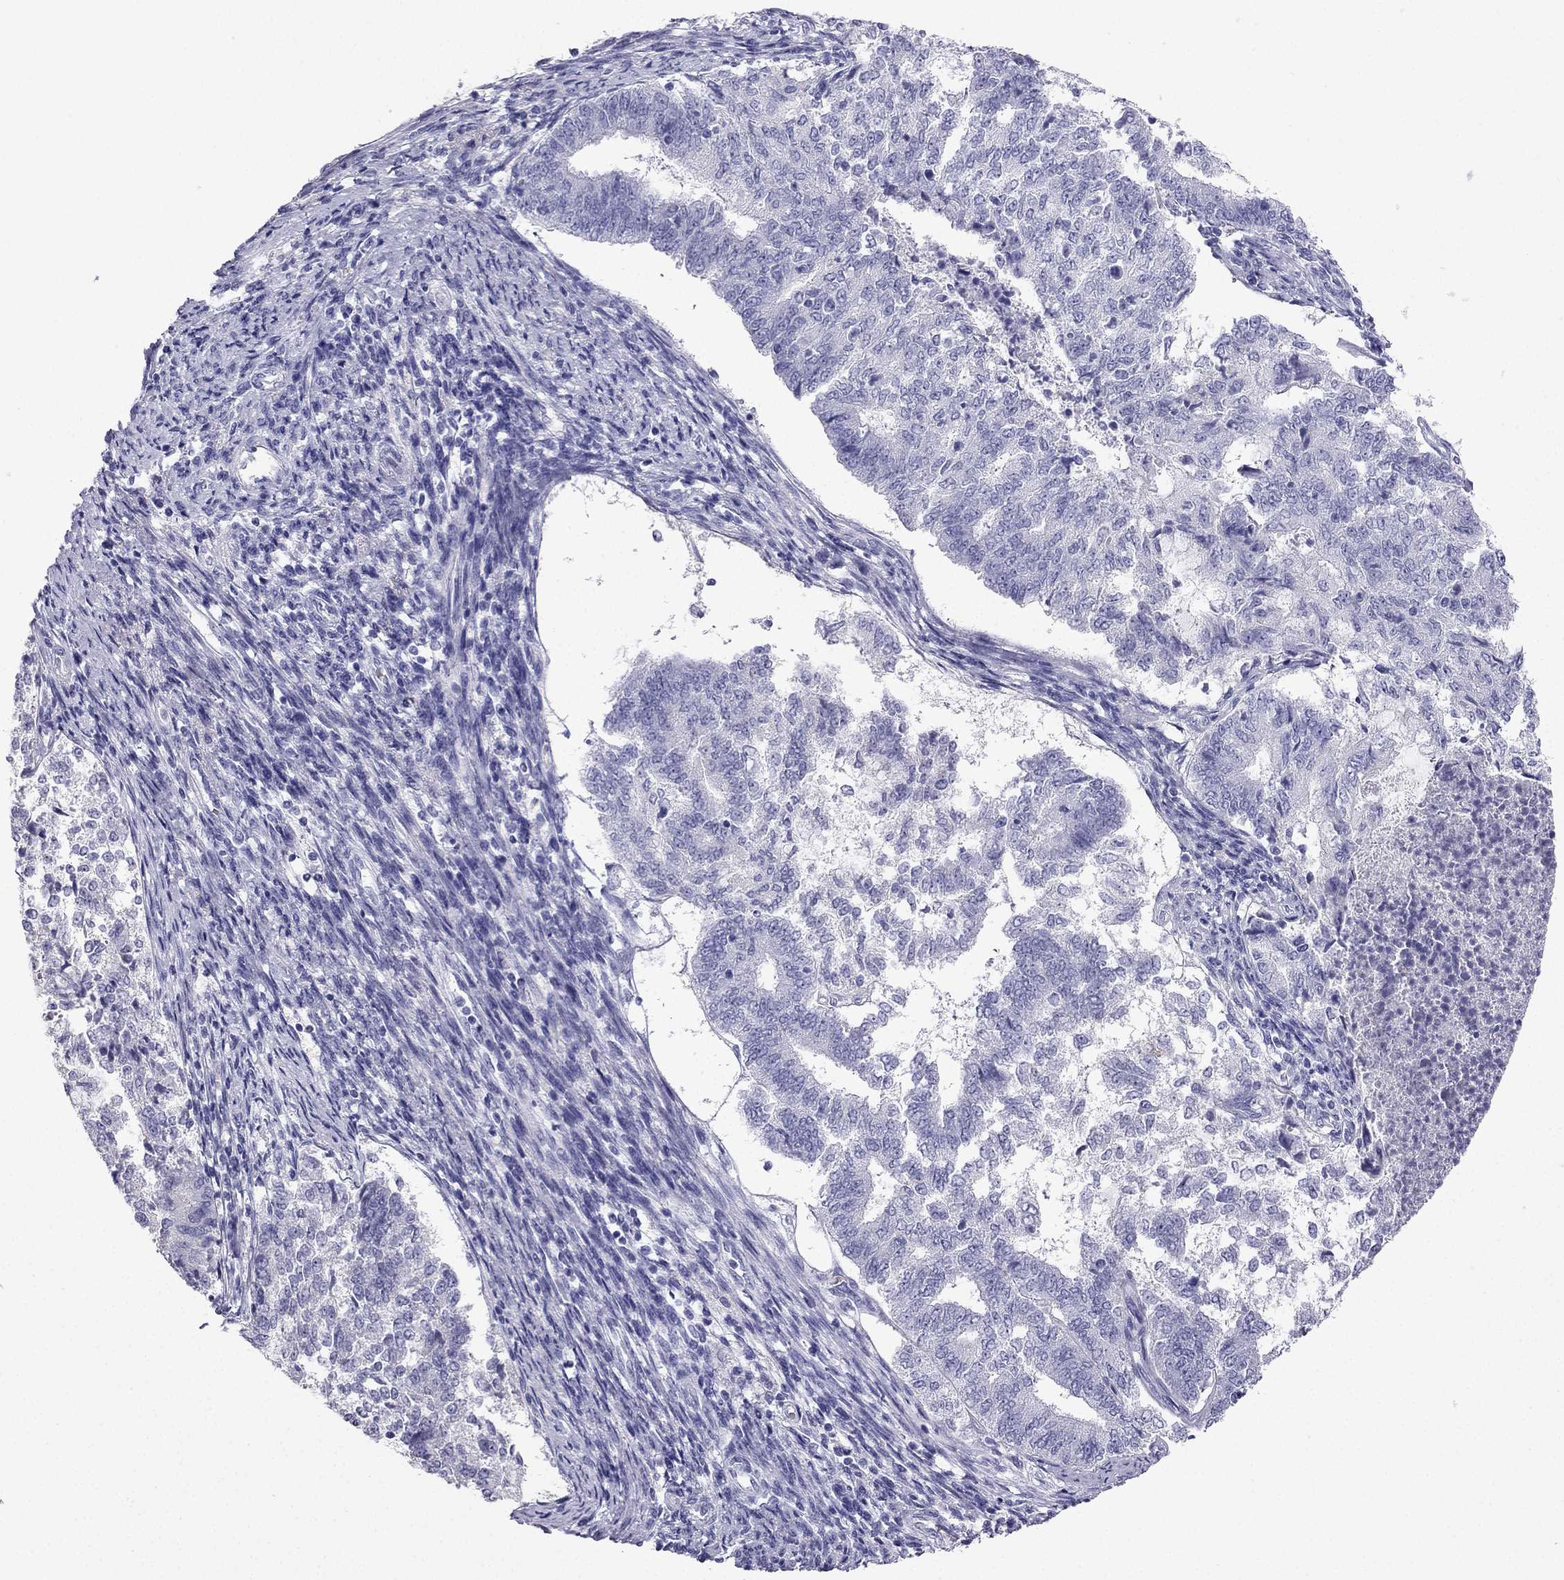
{"staining": {"intensity": "negative", "quantity": "none", "location": "none"}, "tissue": "endometrial cancer", "cell_type": "Tumor cells", "image_type": "cancer", "snomed": [{"axis": "morphology", "description": "Adenocarcinoma, NOS"}, {"axis": "topography", "description": "Endometrium"}], "caption": "This is an IHC image of adenocarcinoma (endometrial). There is no positivity in tumor cells.", "gene": "NPTX1", "patient": {"sex": "female", "age": 65}}